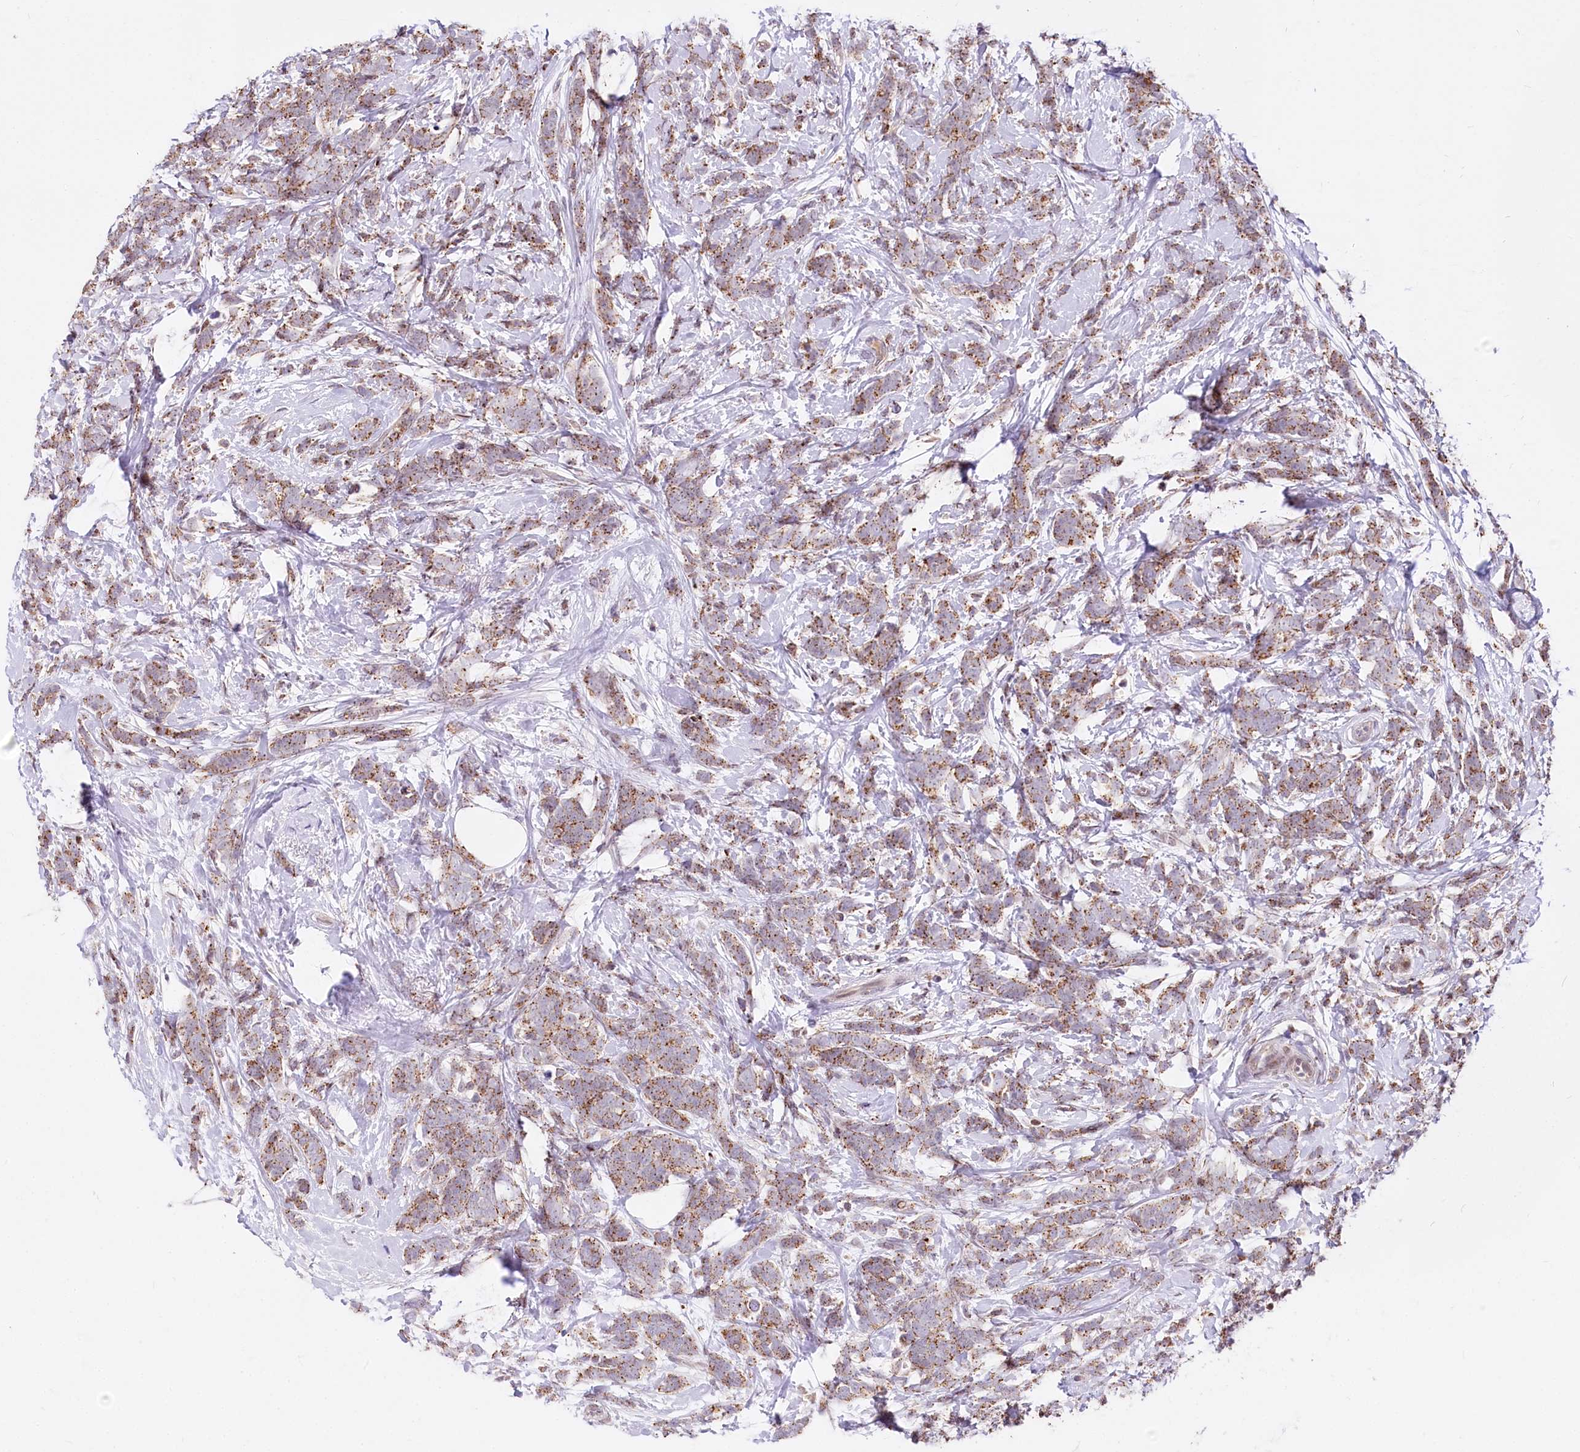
{"staining": {"intensity": "moderate", "quantity": ">75%", "location": "cytoplasmic/membranous"}, "tissue": "breast cancer", "cell_type": "Tumor cells", "image_type": "cancer", "snomed": [{"axis": "morphology", "description": "Lobular carcinoma"}, {"axis": "topography", "description": "Breast"}], "caption": "Breast lobular carcinoma was stained to show a protein in brown. There is medium levels of moderate cytoplasmic/membranous expression in approximately >75% of tumor cells.", "gene": "ZFYVE27", "patient": {"sex": "female", "age": 58}}